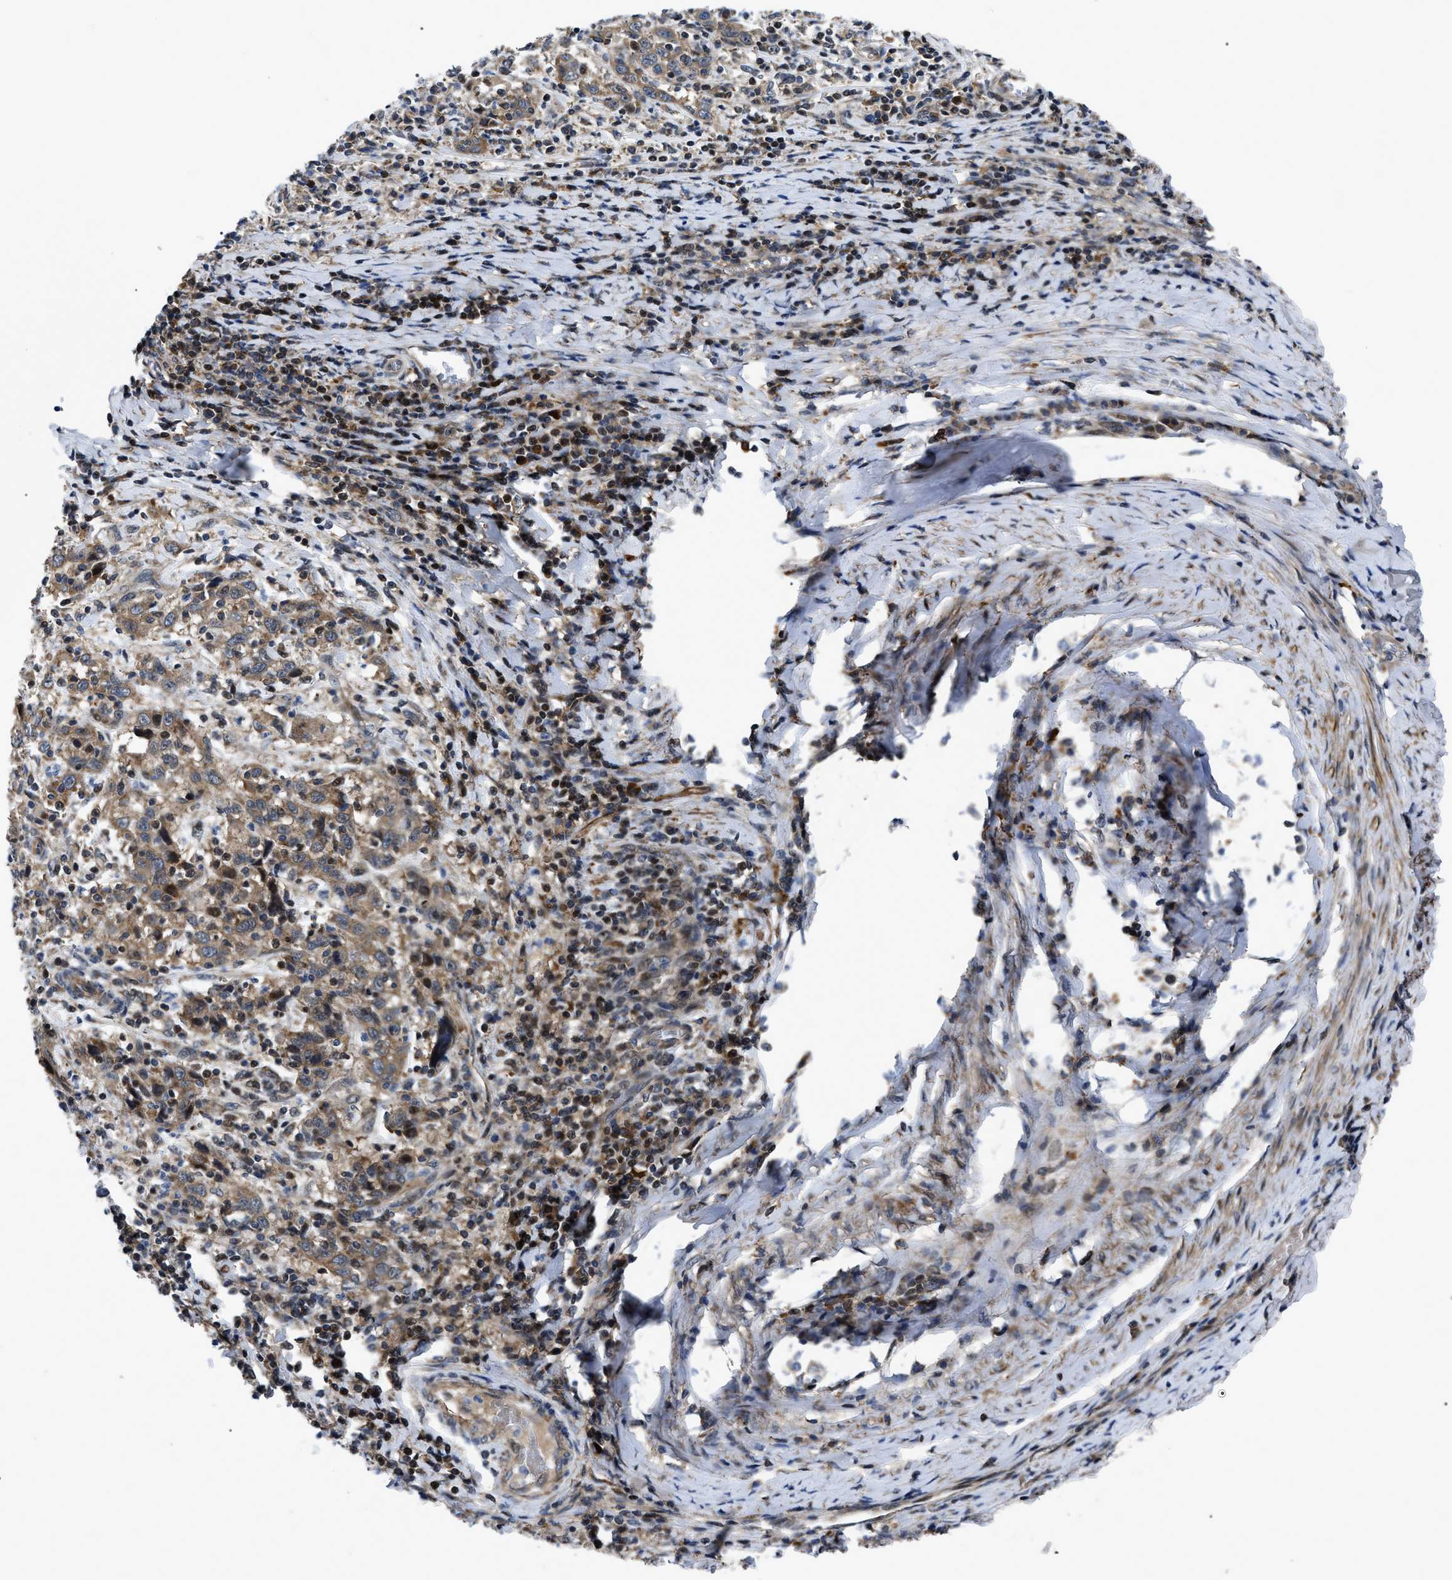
{"staining": {"intensity": "moderate", "quantity": ">75%", "location": "cytoplasmic/membranous"}, "tissue": "cervical cancer", "cell_type": "Tumor cells", "image_type": "cancer", "snomed": [{"axis": "morphology", "description": "Squamous cell carcinoma, NOS"}, {"axis": "topography", "description": "Cervix"}], "caption": "Immunohistochemical staining of squamous cell carcinoma (cervical) exhibits moderate cytoplasmic/membranous protein expression in about >75% of tumor cells. (DAB (3,3'-diaminobenzidine) = brown stain, brightfield microscopy at high magnification).", "gene": "PPWD1", "patient": {"sex": "female", "age": 46}}